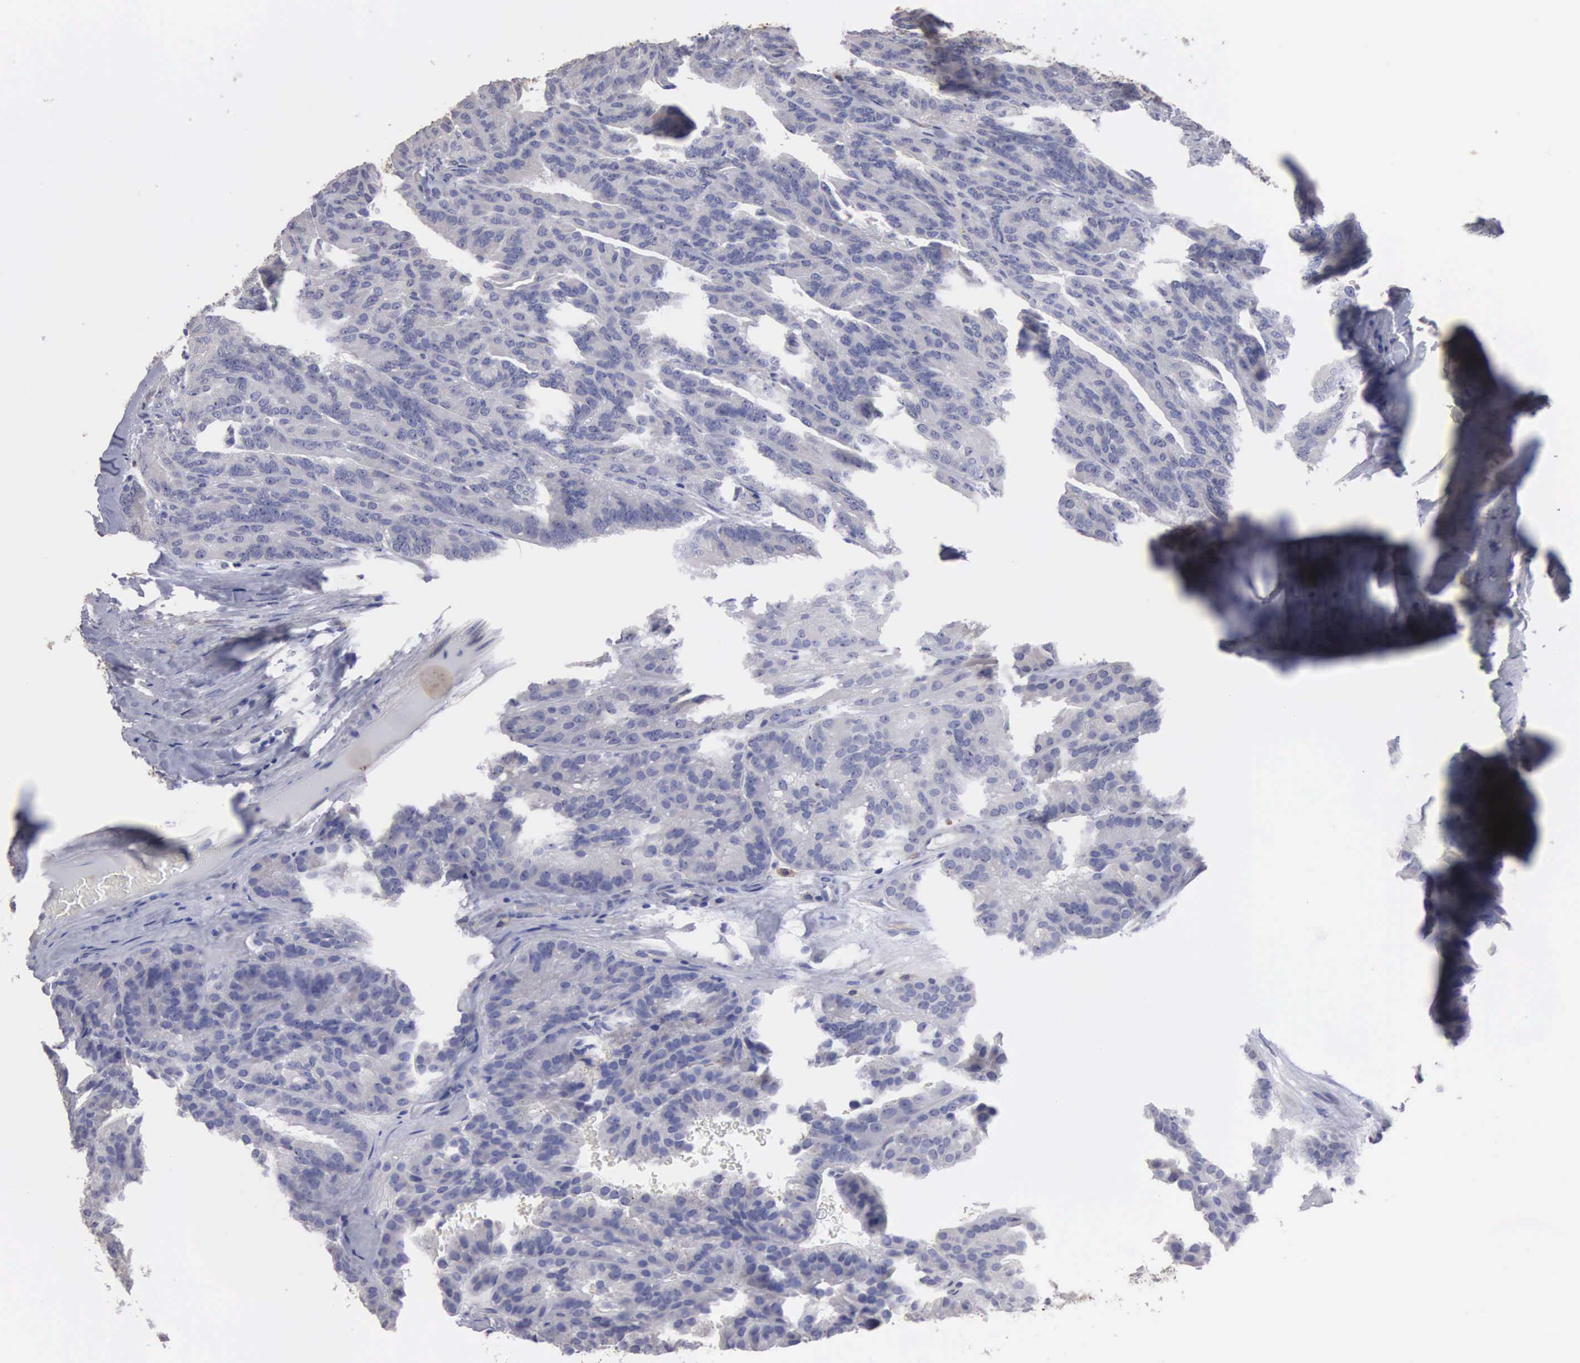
{"staining": {"intensity": "negative", "quantity": "none", "location": "none"}, "tissue": "renal cancer", "cell_type": "Tumor cells", "image_type": "cancer", "snomed": [{"axis": "morphology", "description": "Adenocarcinoma, NOS"}, {"axis": "topography", "description": "Kidney"}], "caption": "The photomicrograph demonstrates no staining of tumor cells in renal adenocarcinoma. (DAB (3,3'-diaminobenzidine) immunohistochemistry with hematoxylin counter stain).", "gene": "LIN52", "patient": {"sex": "male", "age": 46}}